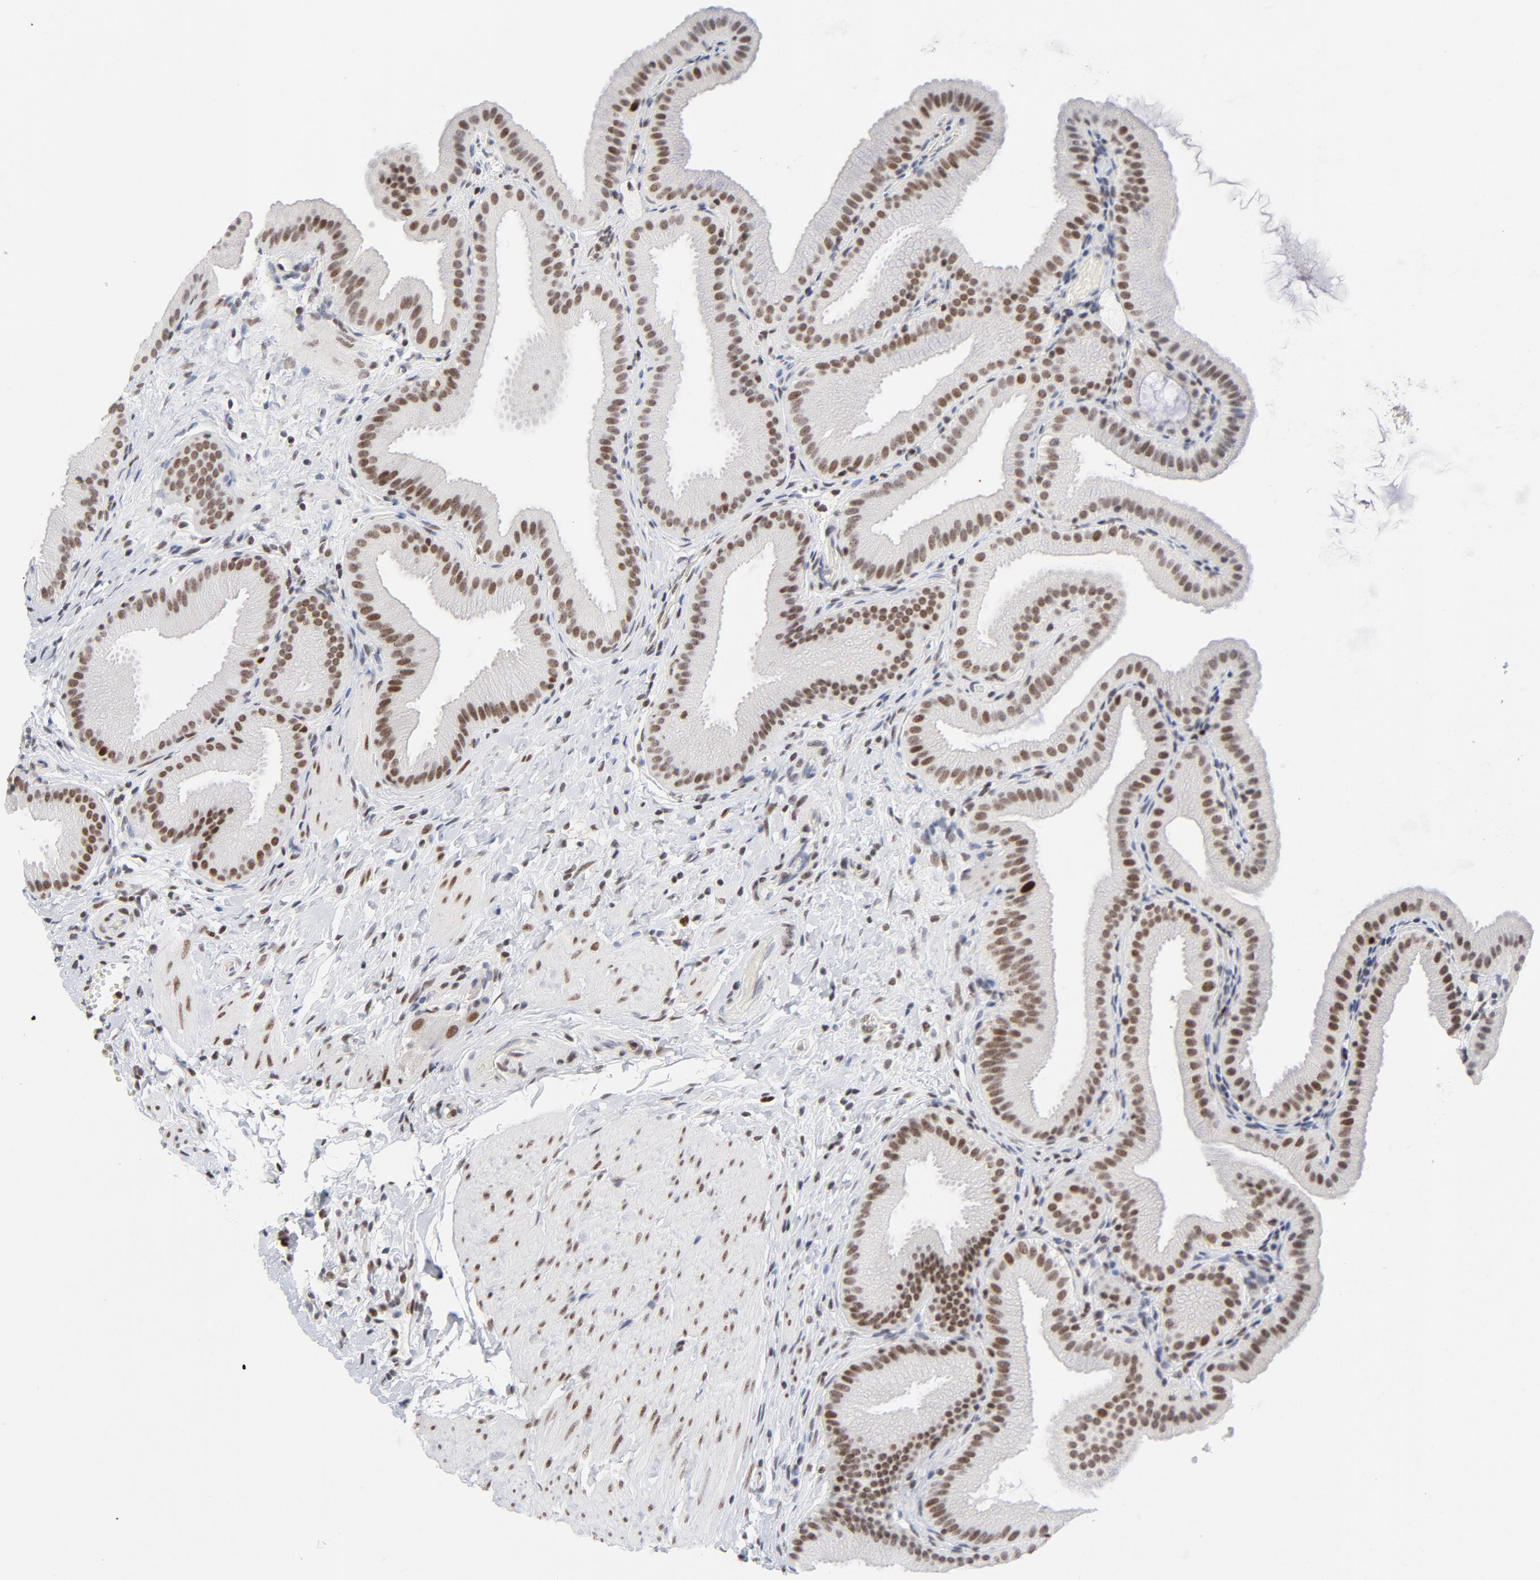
{"staining": {"intensity": "moderate", "quantity": ">75%", "location": "nuclear"}, "tissue": "gallbladder", "cell_type": "Glandular cells", "image_type": "normal", "snomed": [{"axis": "morphology", "description": "Normal tissue, NOS"}, {"axis": "topography", "description": "Gallbladder"}], "caption": "This micrograph reveals immunohistochemistry staining of normal human gallbladder, with medium moderate nuclear positivity in about >75% of glandular cells.", "gene": "RFC4", "patient": {"sex": "female", "age": 63}}